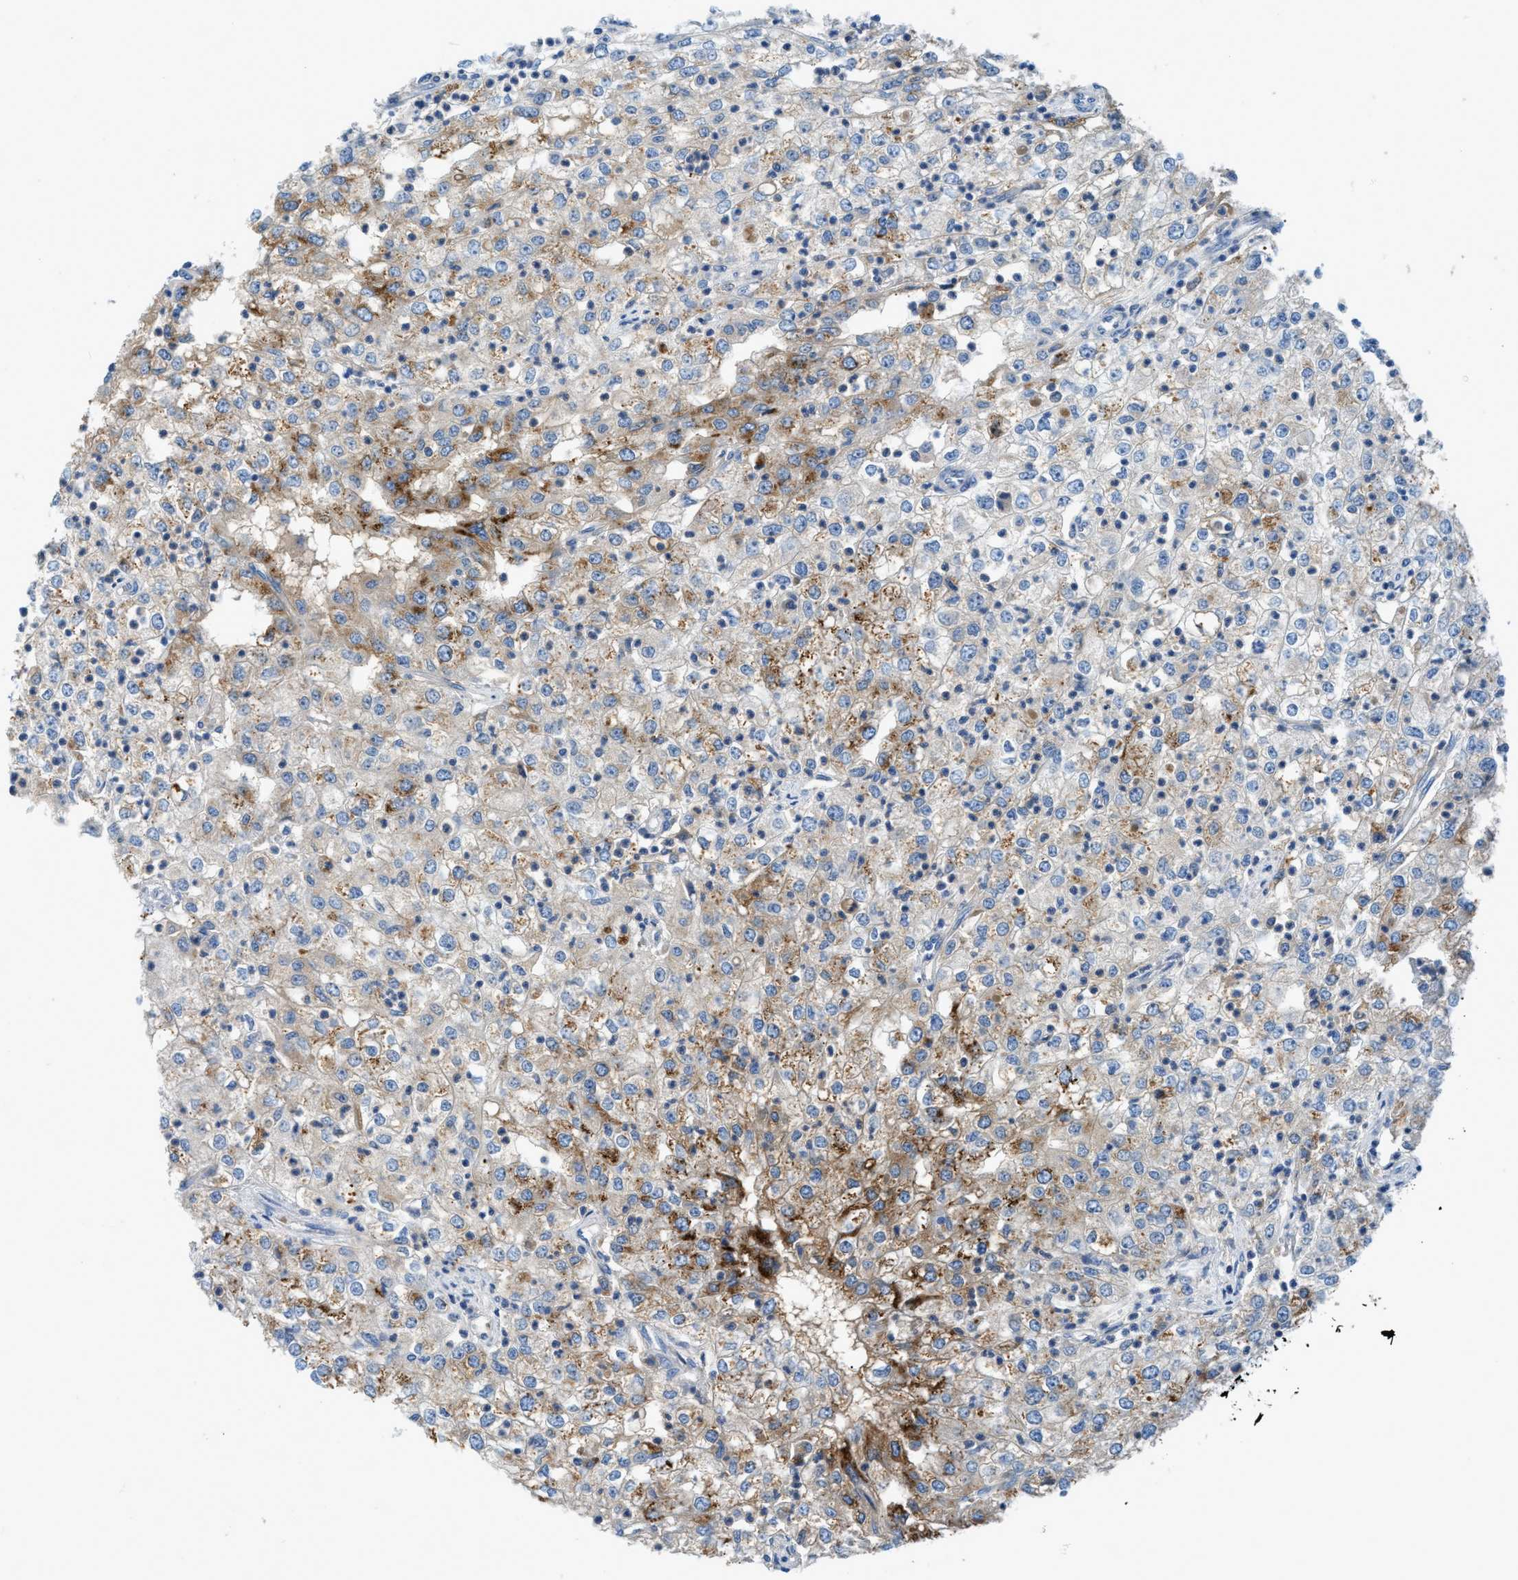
{"staining": {"intensity": "moderate", "quantity": "25%-75%", "location": "cytoplasmic/membranous"}, "tissue": "renal cancer", "cell_type": "Tumor cells", "image_type": "cancer", "snomed": [{"axis": "morphology", "description": "Adenocarcinoma, NOS"}, {"axis": "topography", "description": "Kidney"}], "caption": "Tumor cells exhibit medium levels of moderate cytoplasmic/membranous positivity in approximately 25%-75% of cells in human renal cancer (adenocarcinoma).", "gene": "TSPAN3", "patient": {"sex": "female", "age": 54}}